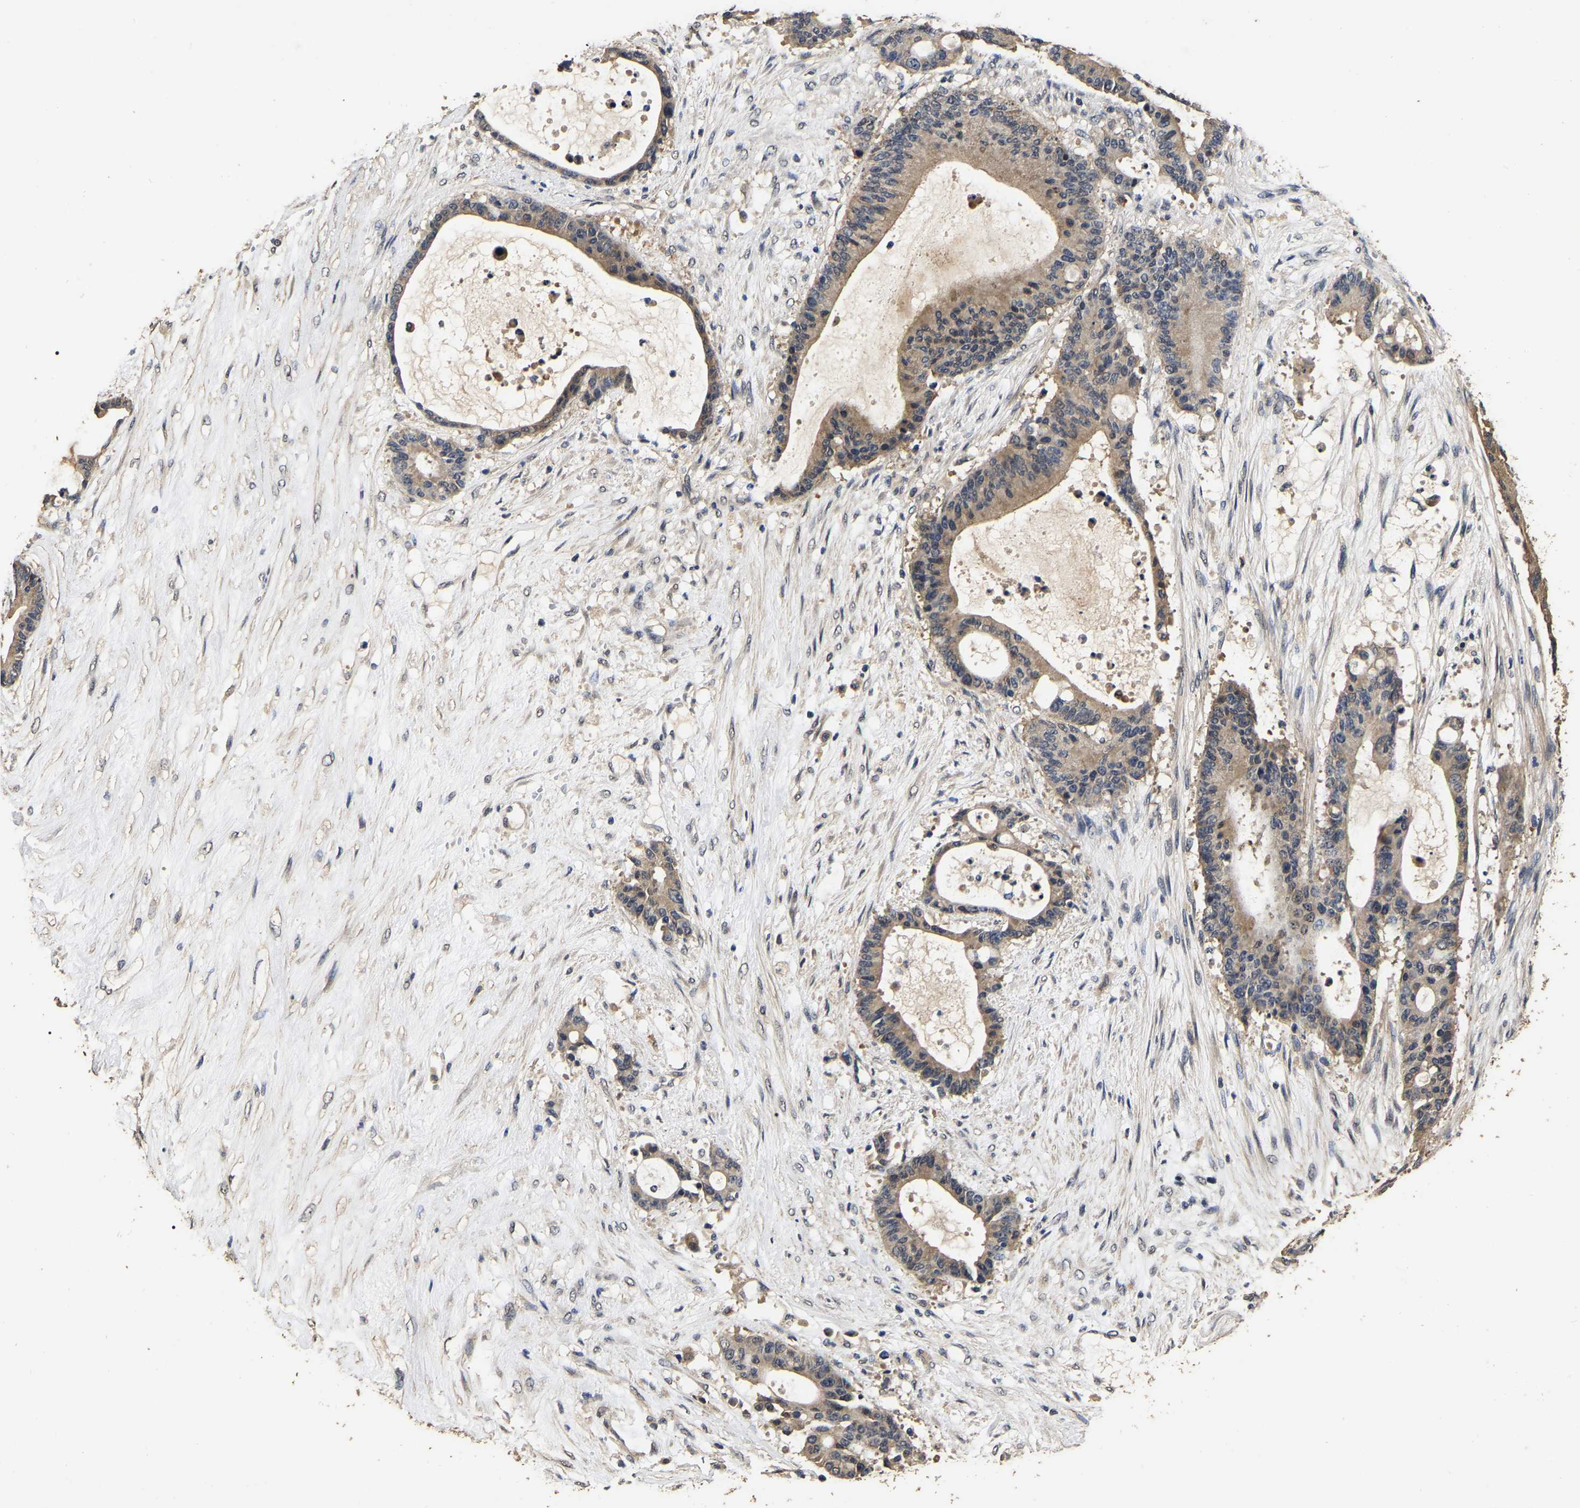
{"staining": {"intensity": "moderate", "quantity": ">75%", "location": "cytoplasmic/membranous"}, "tissue": "liver cancer", "cell_type": "Tumor cells", "image_type": "cancer", "snomed": [{"axis": "morphology", "description": "Cholangiocarcinoma"}, {"axis": "topography", "description": "Liver"}], "caption": "Tumor cells demonstrate moderate cytoplasmic/membranous staining in approximately >75% of cells in liver cancer.", "gene": "STK32C", "patient": {"sex": "female", "age": 73}}